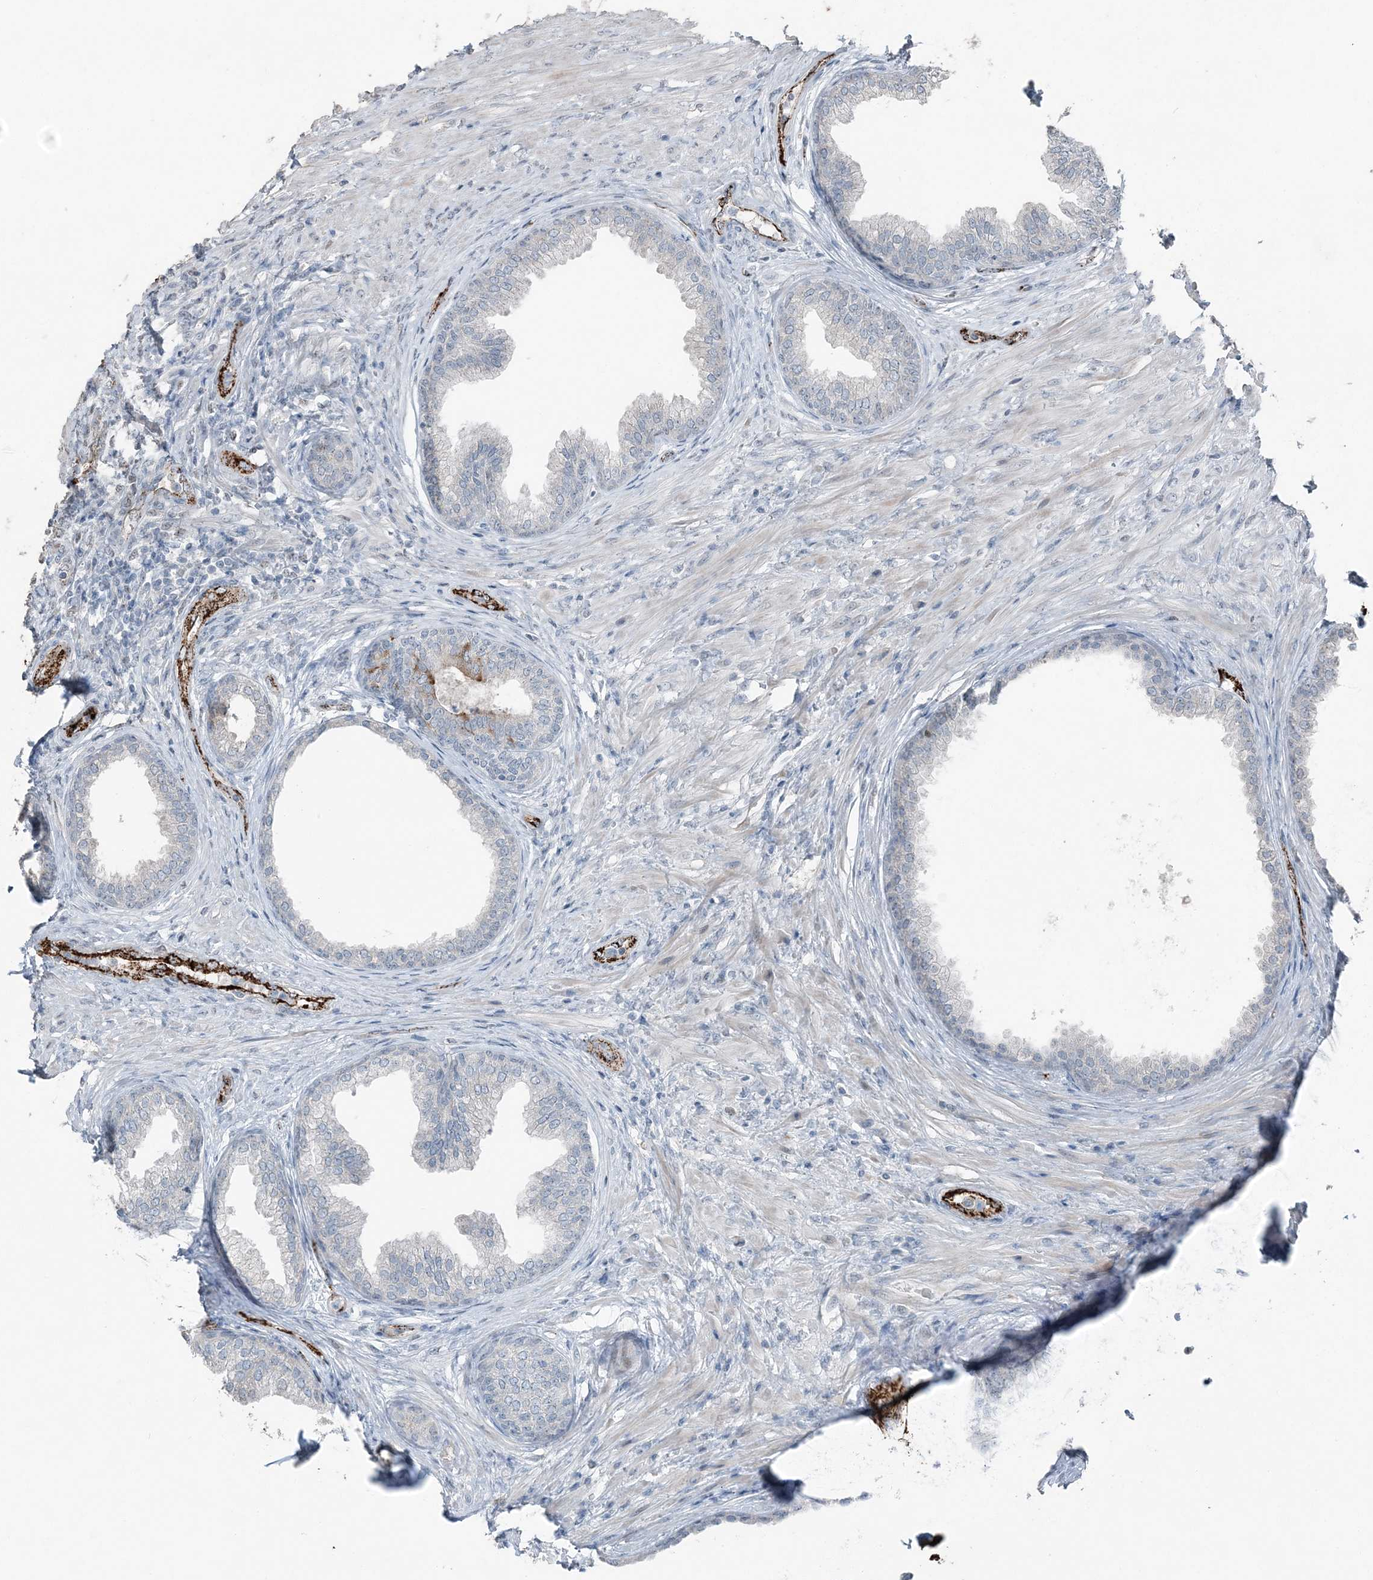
{"staining": {"intensity": "negative", "quantity": "none", "location": "none"}, "tissue": "prostate", "cell_type": "Glandular cells", "image_type": "normal", "snomed": [{"axis": "morphology", "description": "Normal tissue, NOS"}, {"axis": "topography", "description": "Prostate"}], "caption": "Glandular cells show no significant staining in unremarkable prostate. The staining is performed using DAB brown chromogen with nuclei counter-stained in using hematoxylin.", "gene": "ELOVL7", "patient": {"sex": "male", "age": 76}}